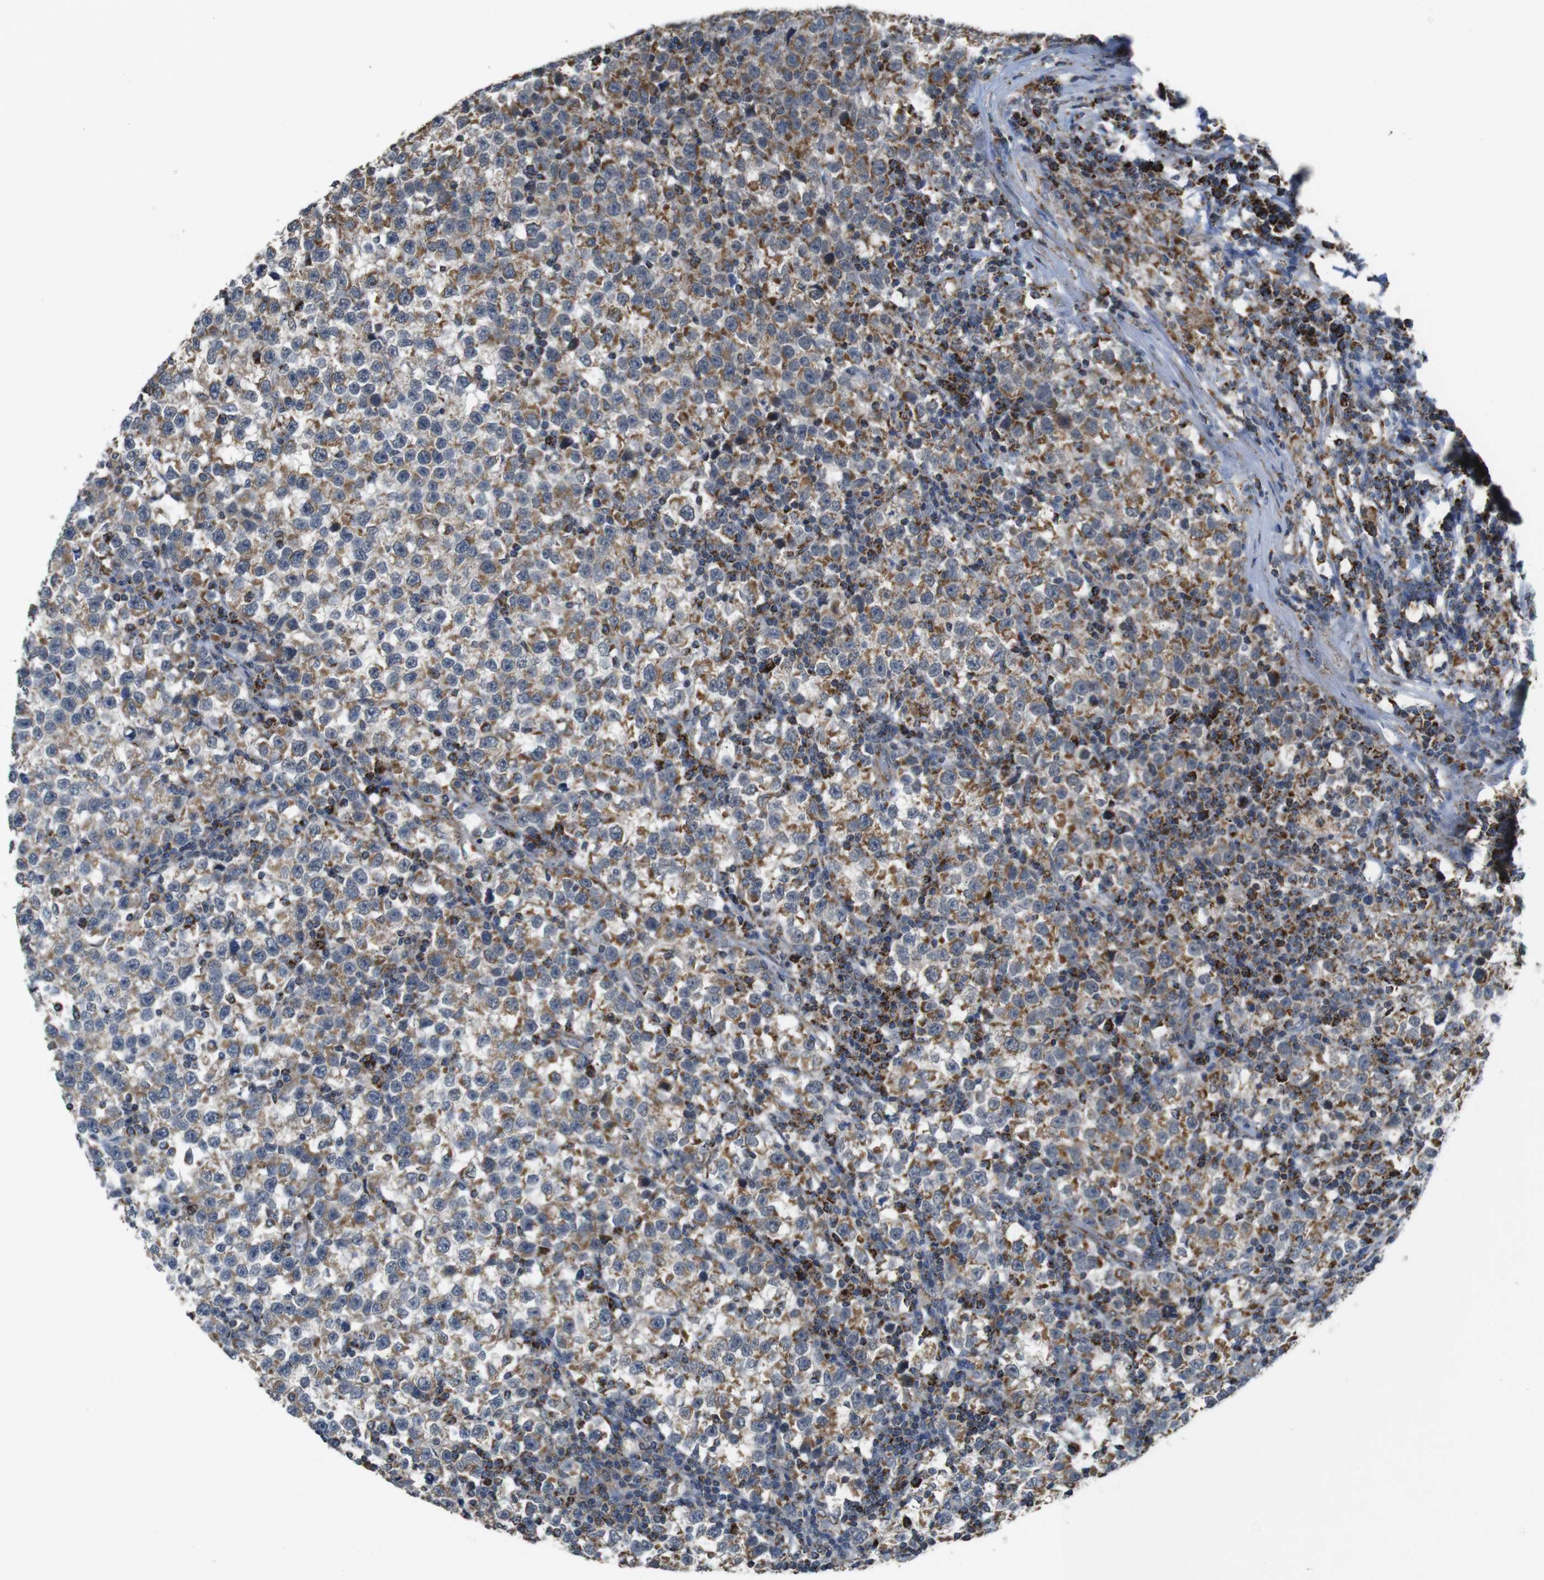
{"staining": {"intensity": "moderate", "quantity": ">75%", "location": "cytoplasmic/membranous"}, "tissue": "testis cancer", "cell_type": "Tumor cells", "image_type": "cancer", "snomed": [{"axis": "morphology", "description": "Seminoma, NOS"}, {"axis": "topography", "description": "Testis"}], "caption": "The immunohistochemical stain highlights moderate cytoplasmic/membranous expression in tumor cells of testis cancer (seminoma) tissue. (DAB = brown stain, brightfield microscopy at high magnification).", "gene": "CALHM2", "patient": {"sex": "male", "age": 43}}